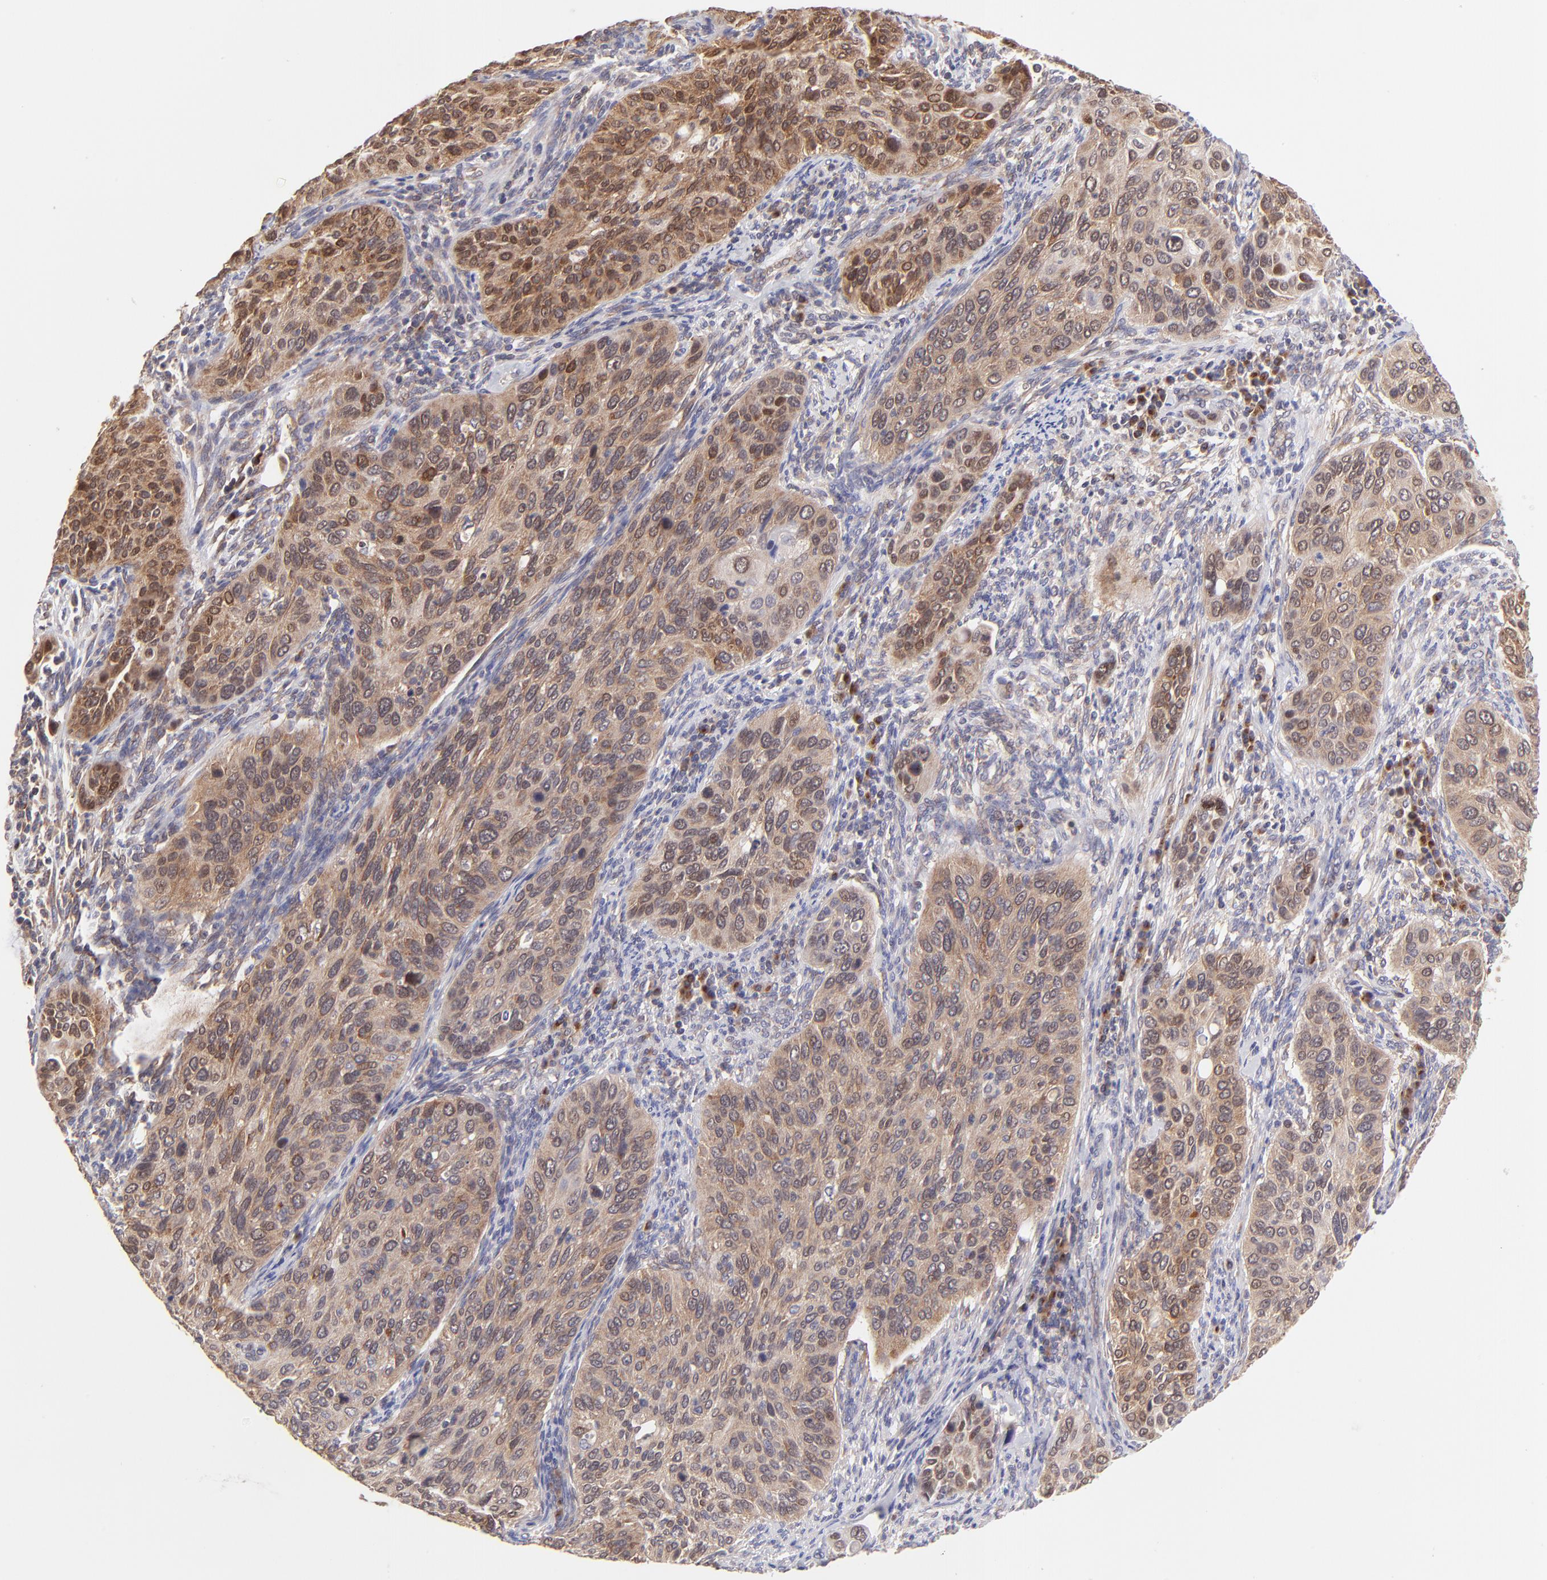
{"staining": {"intensity": "moderate", "quantity": ">75%", "location": "cytoplasmic/membranous"}, "tissue": "cervical cancer", "cell_type": "Tumor cells", "image_type": "cancer", "snomed": [{"axis": "morphology", "description": "Squamous cell carcinoma, NOS"}, {"axis": "topography", "description": "Cervix"}], "caption": "IHC histopathology image of cervical squamous cell carcinoma stained for a protein (brown), which reveals medium levels of moderate cytoplasmic/membranous expression in about >75% of tumor cells.", "gene": "TNRC6B", "patient": {"sex": "female", "age": 57}}